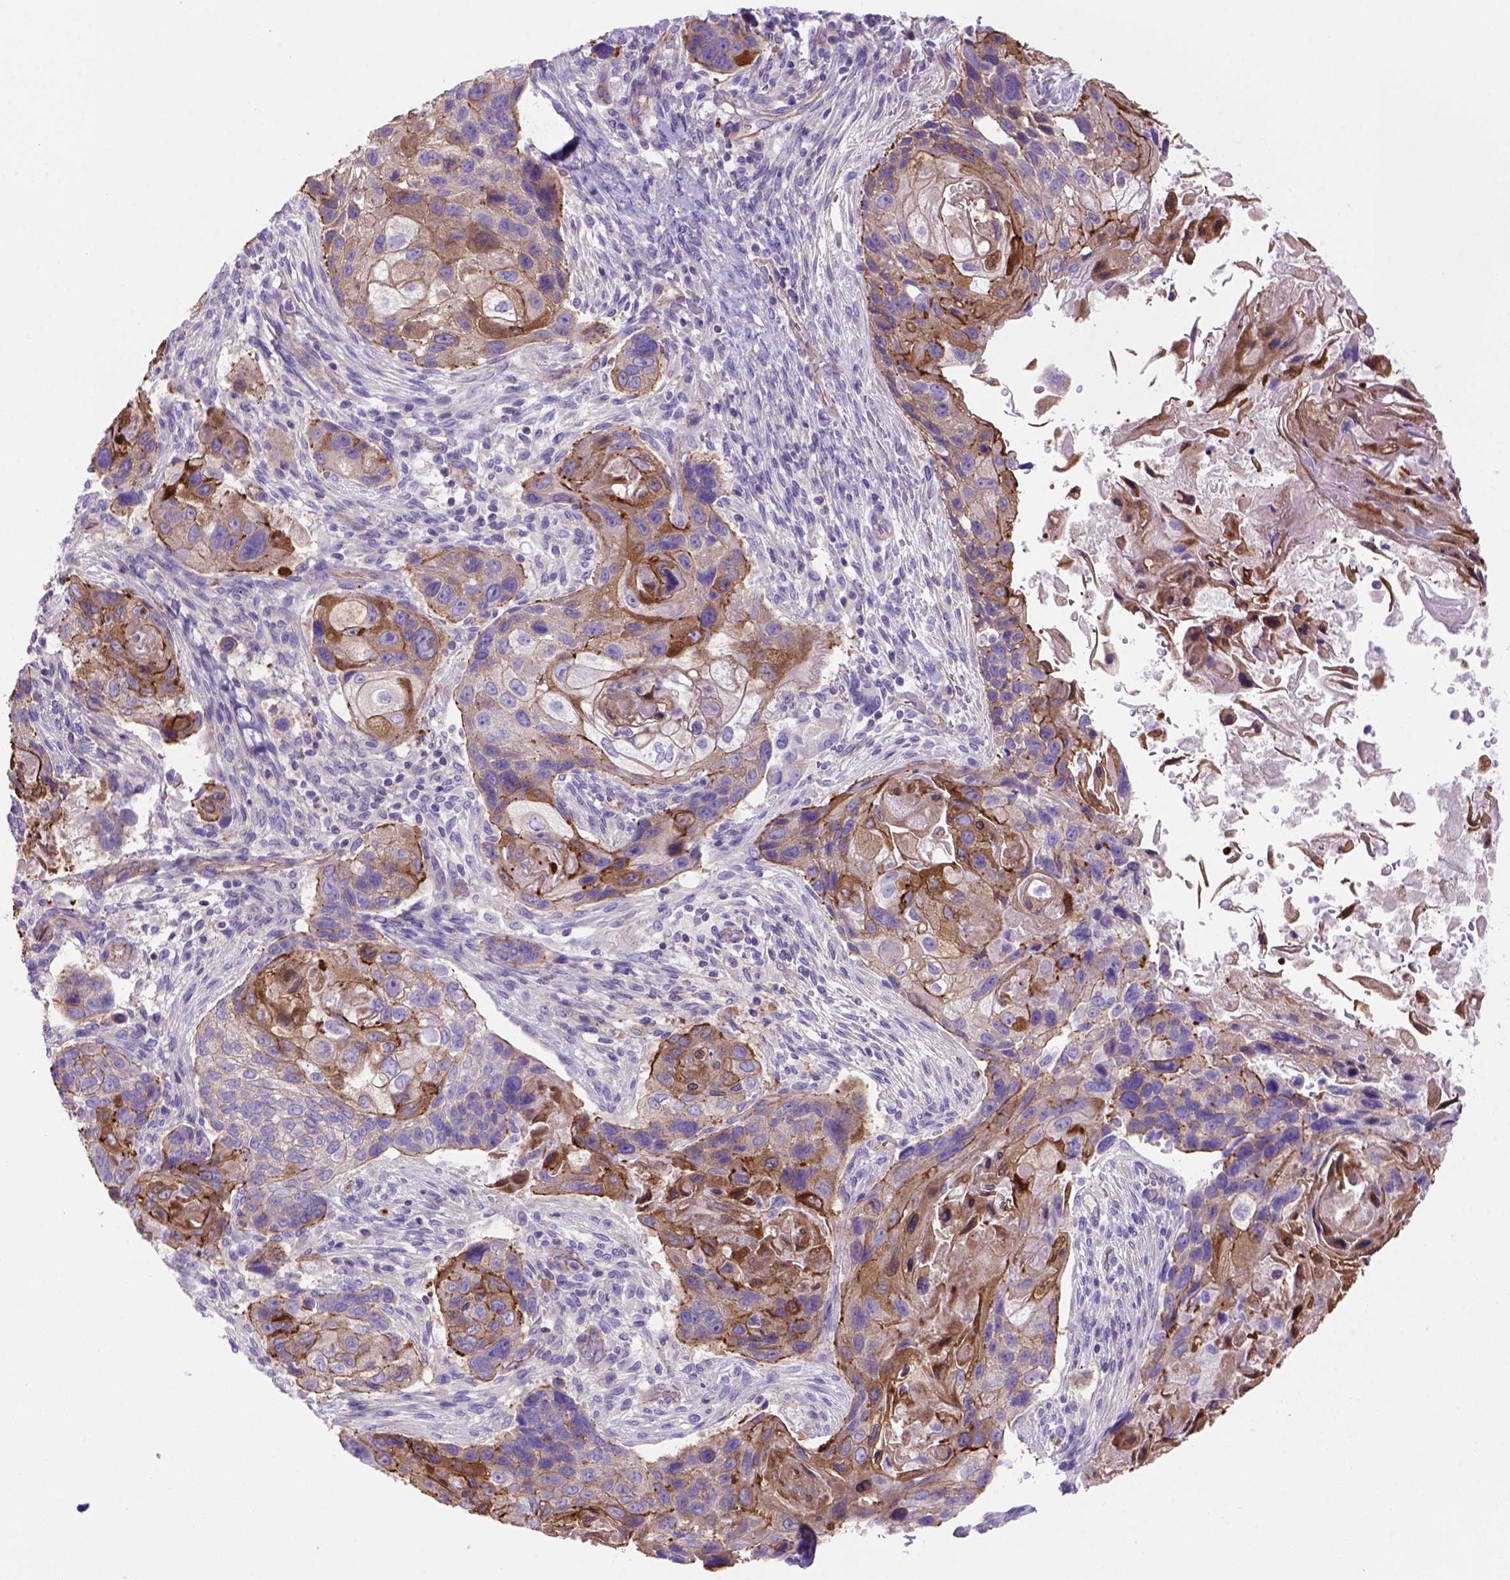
{"staining": {"intensity": "strong", "quantity": ">75%", "location": "cytoplasmic/membranous"}, "tissue": "lung cancer", "cell_type": "Tumor cells", "image_type": "cancer", "snomed": [{"axis": "morphology", "description": "Squamous cell carcinoma, NOS"}, {"axis": "topography", "description": "Lung"}], "caption": "This is an image of immunohistochemistry (IHC) staining of squamous cell carcinoma (lung), which shows strong staining in the cytoplasmic/membranous of tumor cells.", "gene": "PEX12", "patient": {"sex": "male", "age": 69}}